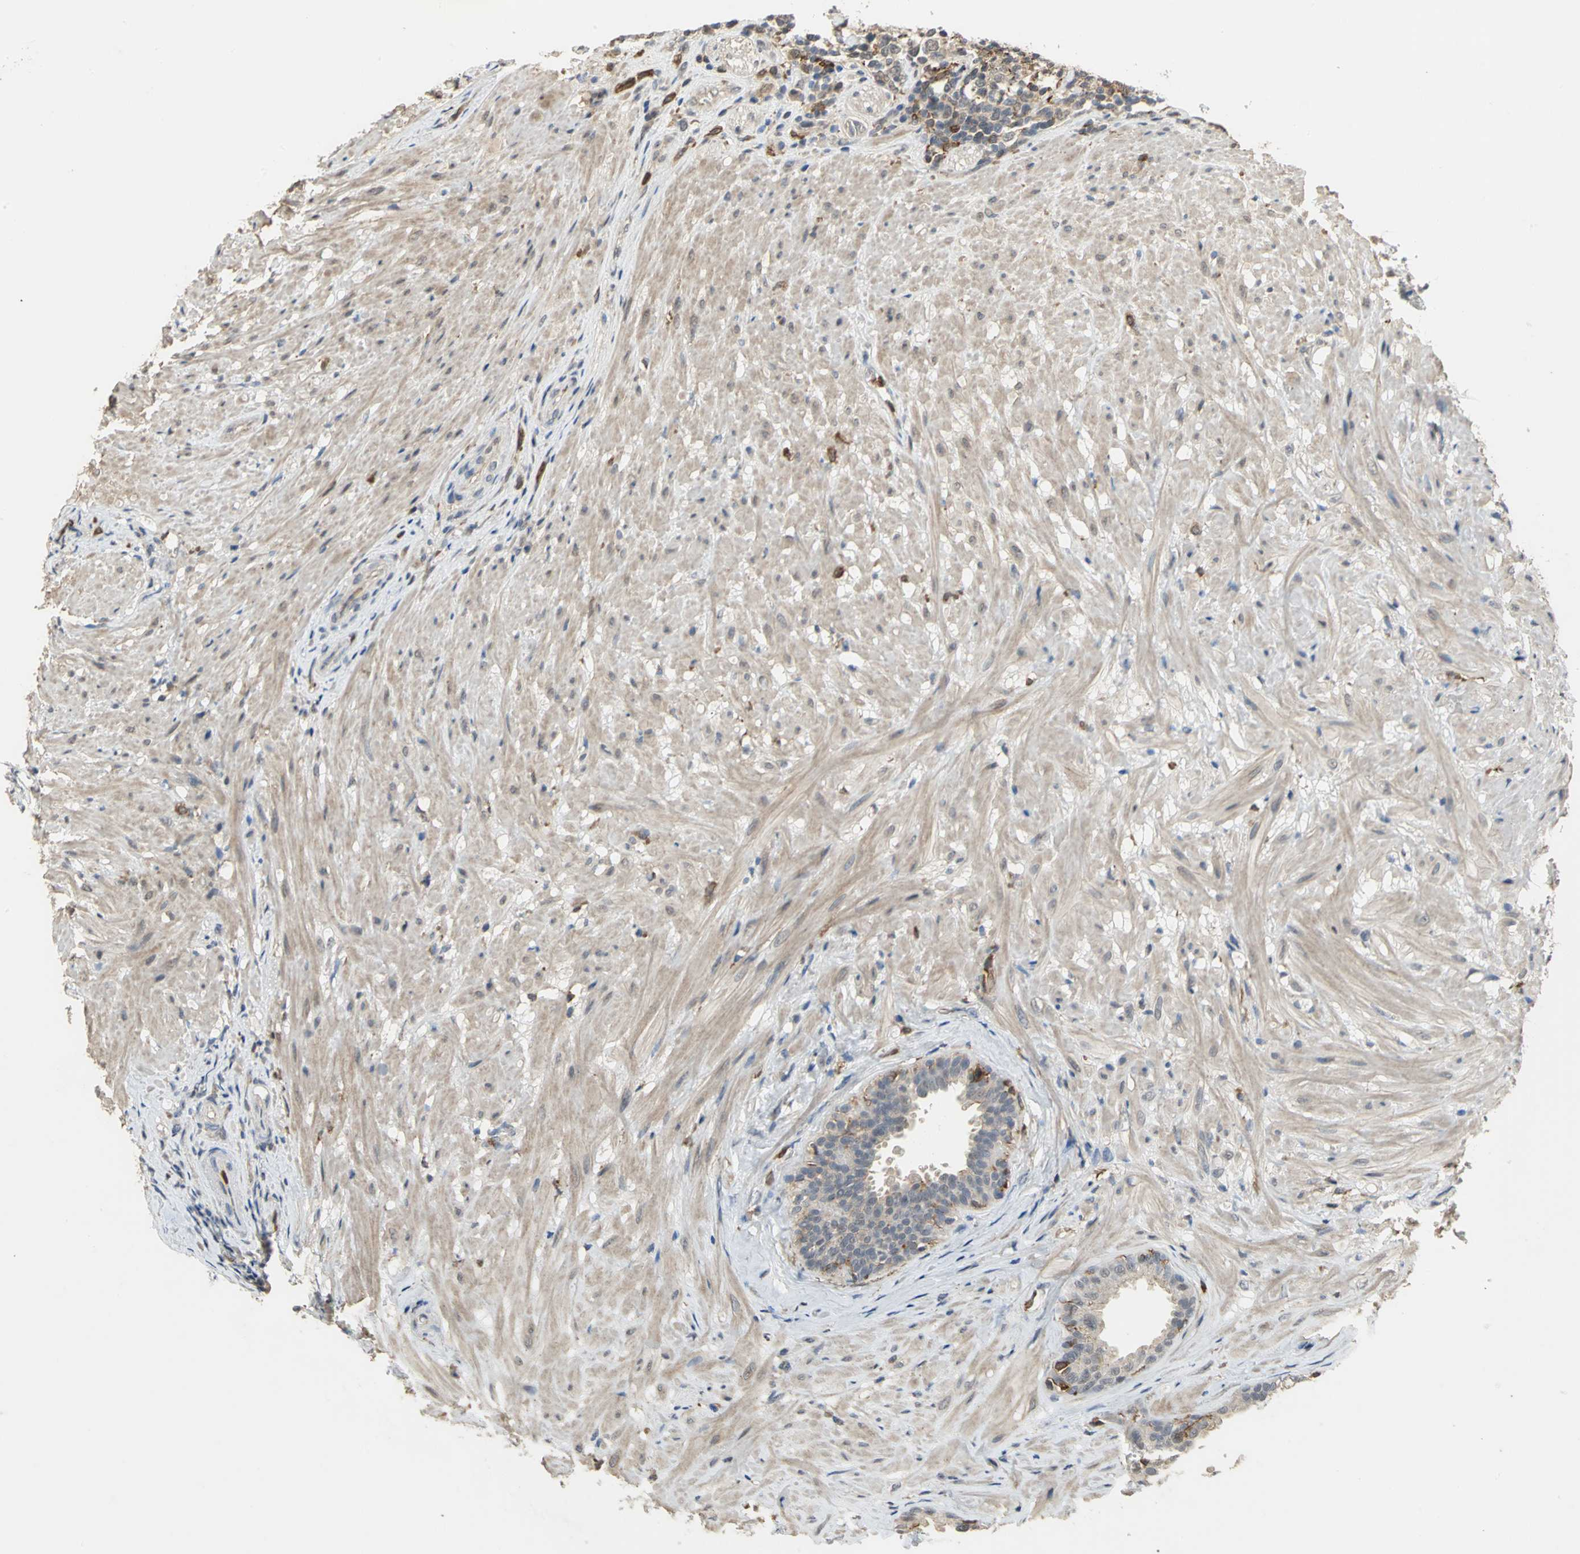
{"staining": {"intensity": "weak", "quantity": ">75%", "location": "cytoplasmic/membranous"}, "tissue": "seminal vesicle", "cell_type": "Glandular cells", "image_type": "normal", "snomed": [{"axis": "morphology", "description": "Normal tissue, NOS"}, {"axis": "topography", "description": "Seminal veicle"}], "caption": "Seminal vesicle was stained to show a protein in brown. There is low levels of weak cytoplasmic/membranous positivity in about >75% of glandular cells.", "gene": "SKAP2", "patient": {"sex": "male", "age": 61}}